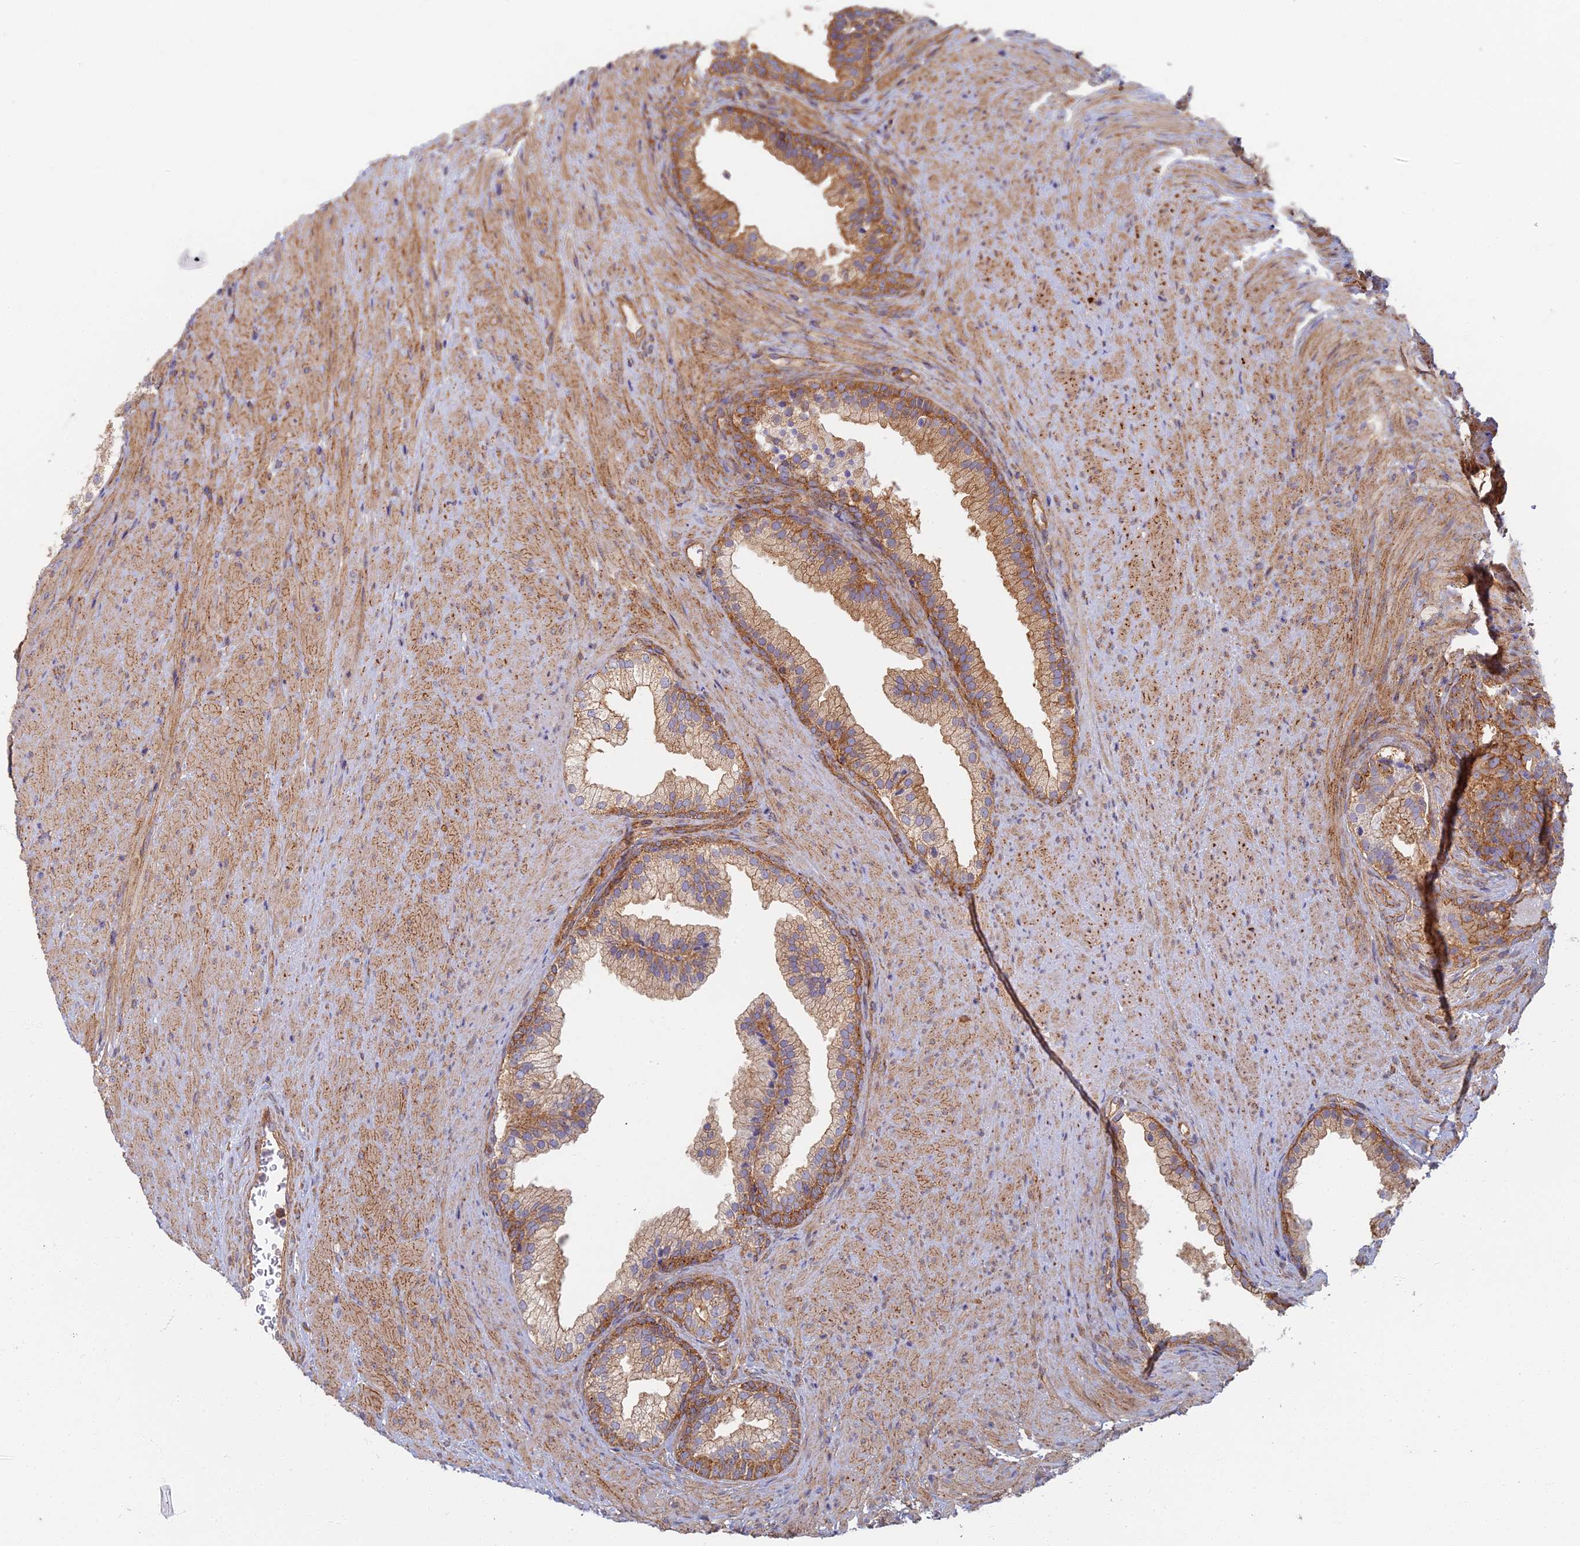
{"staining": {"intensity": "moderate", "quantity": "25%-75%", "location": "cytoplasmic/membranous"}, "tissue": "prostate", "cell_type": "Glandular cells", "image_type": "normal", "snomed": [{"axis": "morphology", "description": "Normal tissue, NOS"}, {"axis": "topography", "description": "Prostate"}], "caption": "Moderate cytoplasmic/membranous staining for a protein is appreciated in approximately 25%-75% of glandular cells of normal prostate using immunohistochemistry (IHC).", "gene": "RBSN", "patient": {"sex": "male", "age": 76}}